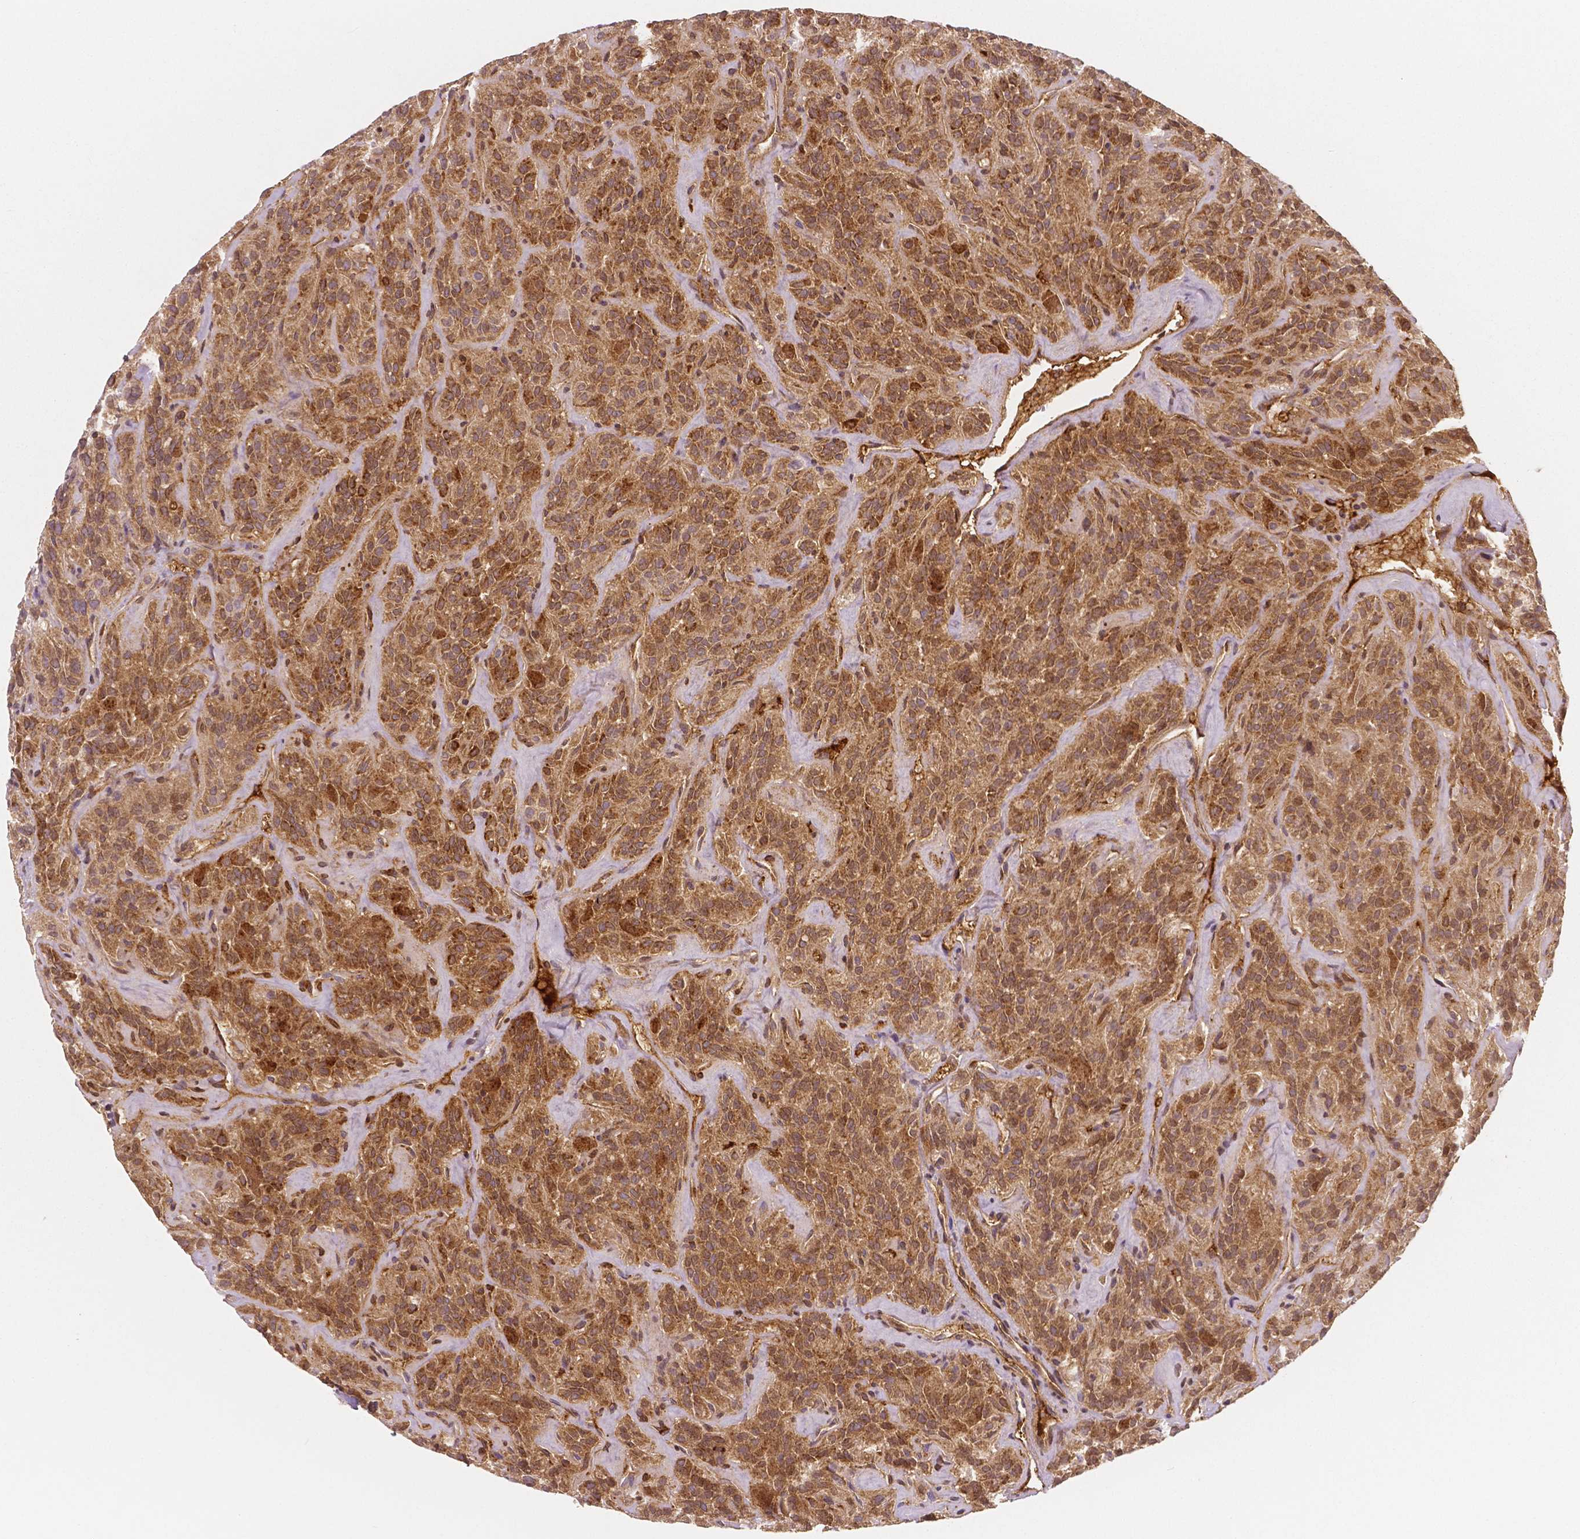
{"staining": {"intensity": "moderate", "quantity": ">75%", "location": "cytoplasmic/membranous"}, "tissue": "thyroid cancer", "cell_type": "Tumor cells", "image_type": "cancer", "snomed": [{"axis": "morphology", "description": "Papillary adenocarcinoma, NOS"}, {"axis": "topography", "description": "Thyroid gland"}], "caption": "IHC of human papillary adenocarcinoma (thyroid) shows medium levels of moderate cytoplasmic/membranous positivity in approximately >75% of tumor cells. (IHC, brightfield microscopy, high magnification).", "gene": "APOA4", "patient": {"sex": "female", "age": 45}}